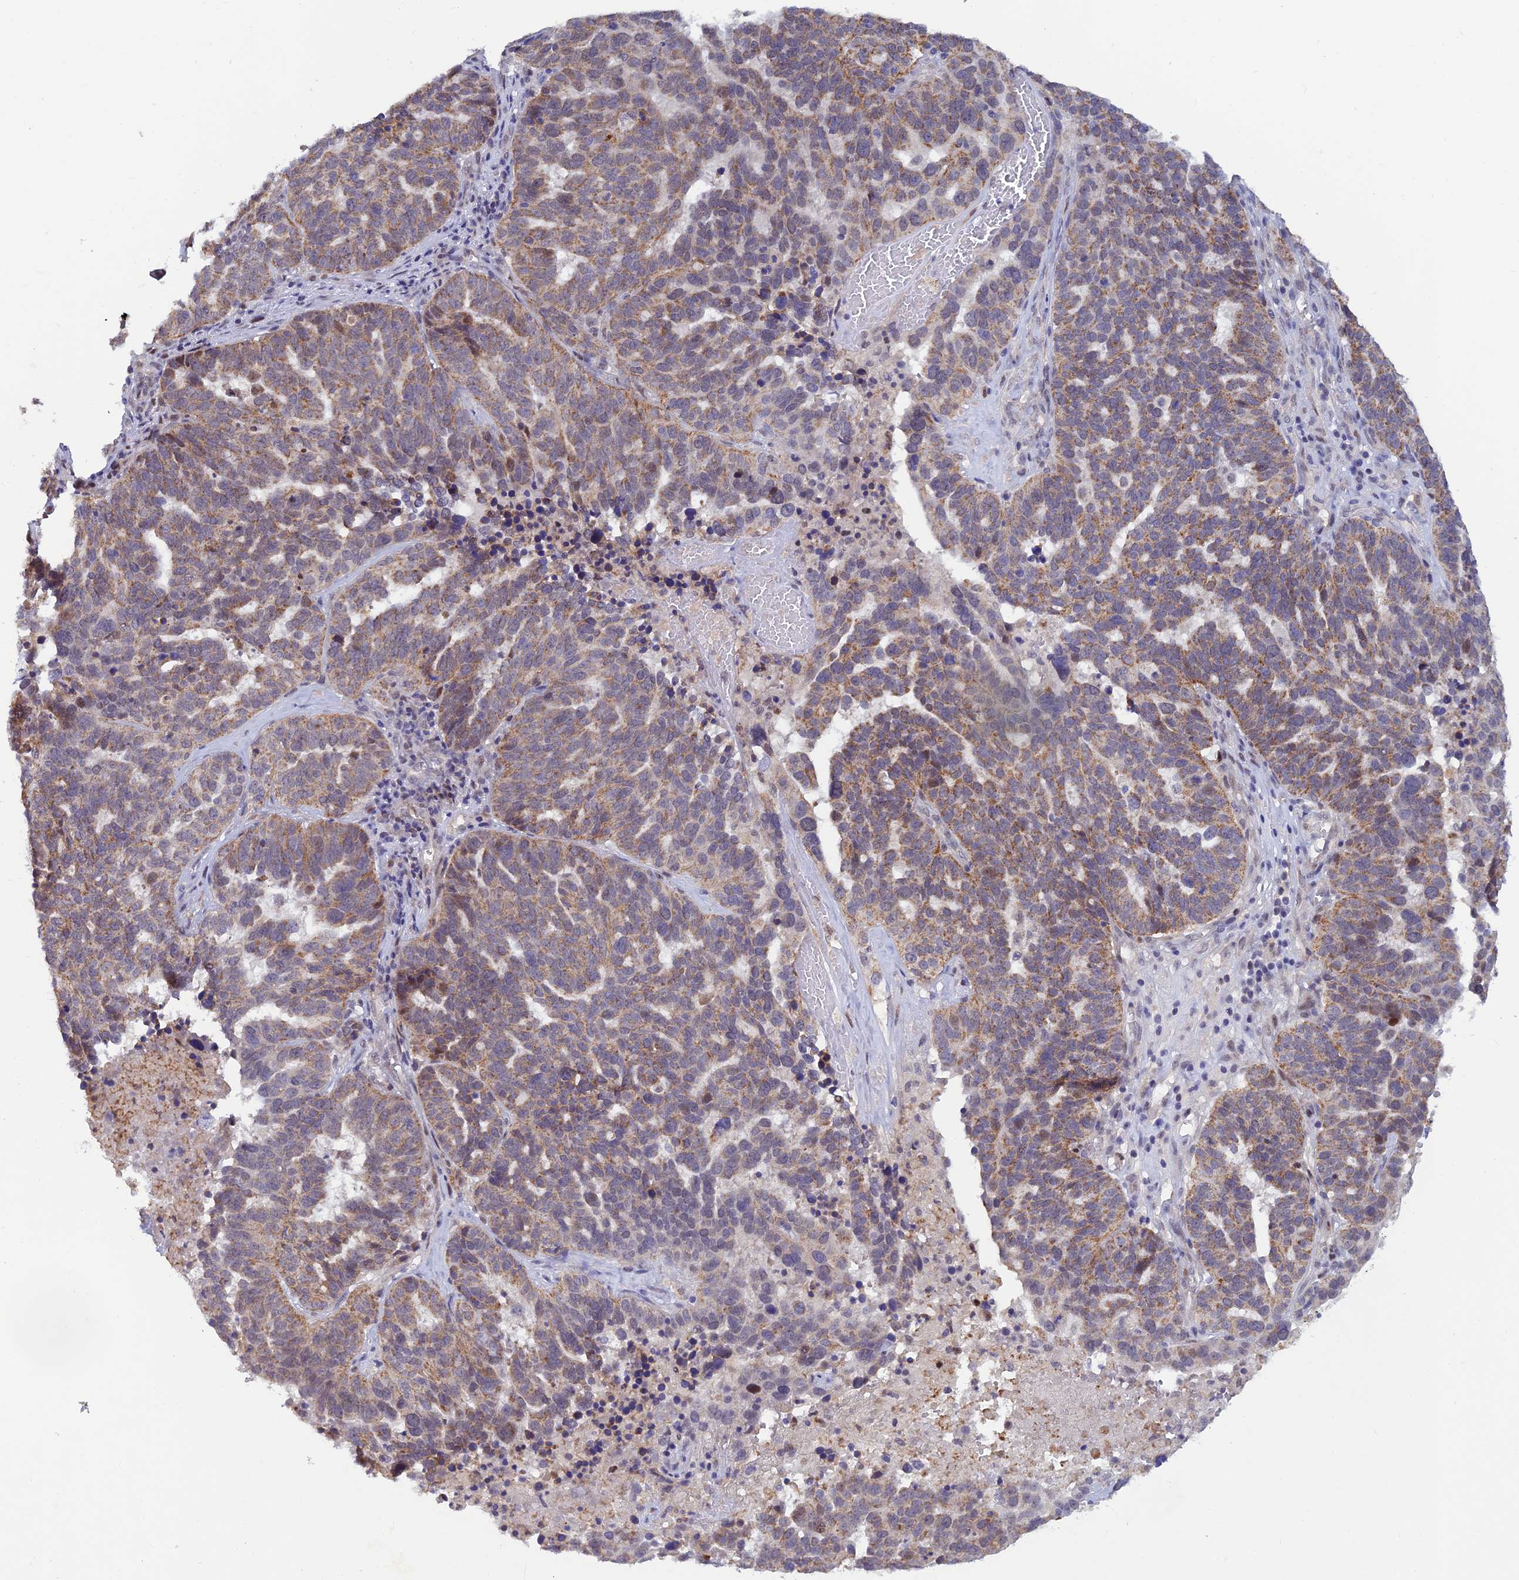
{"staining": {"intensity": "moderate", "quantity": "25%-75%", "location": "cytoplasmic/membranous"}, "tissue": "ovarian cancer", "cell_type": "Tumor cells", "image_type": "cancer", "snomed": [{"axis": "morphology", "description": "Cystadenocarcinoma, serous, NOS"}, {"axis": "topography", "description": "Ovary"}], "caption": "Immunohistochemistry photomicrograph of human ovarian cancer (serous cystadenocarcinoma) stained for a protein (brown), which reveals medium levels of moderate cytoplasmic/membranous positivity in about 25%-75% of tumor cells.", "gene": "FASTKD5", "patient": {"sex": "female", "age": 59}}